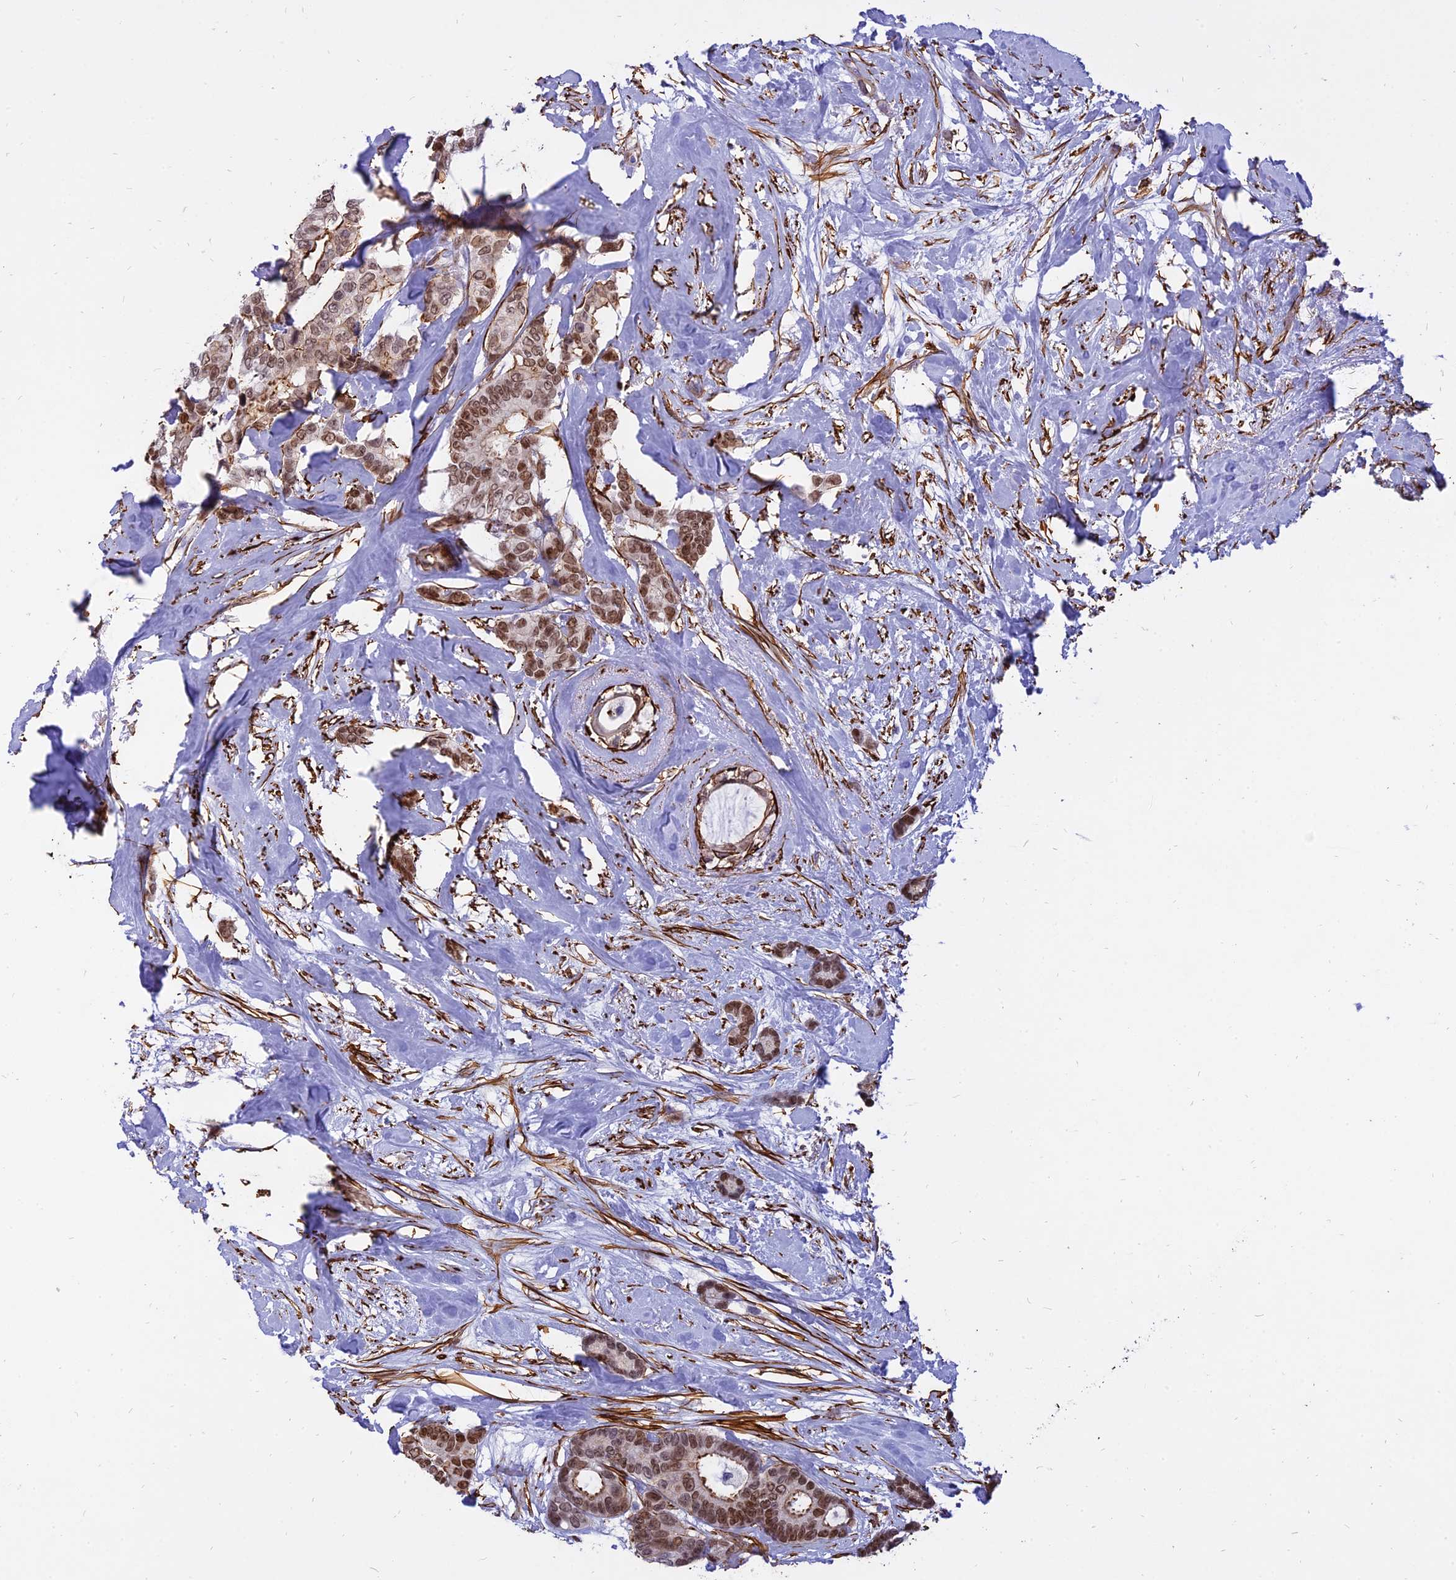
{"staining": {"intensity": "moderate", "quantity": ">75%", "location": "nuclear"}, "tissue": "breast cancer", "cell_type": "Tumor cells", "image_type": "cancer", "snomed": [{"axis": "morphology", "description": "Duct carcinoma"}, {"axis": "topography", "description": "Breast"}], "caption": "Tumor cells exhibit moderate nuclear positivity in approximately >75% of cells in breast infiltrating ductal carcinoma. The staining was performed using DAB to visualize the protein expression in brown, while the nuclei were stained in blue with hematoxylin (Magnification: 20x).", "gene": "CENPV", "patient": {"sex": "female", "age": 87}}